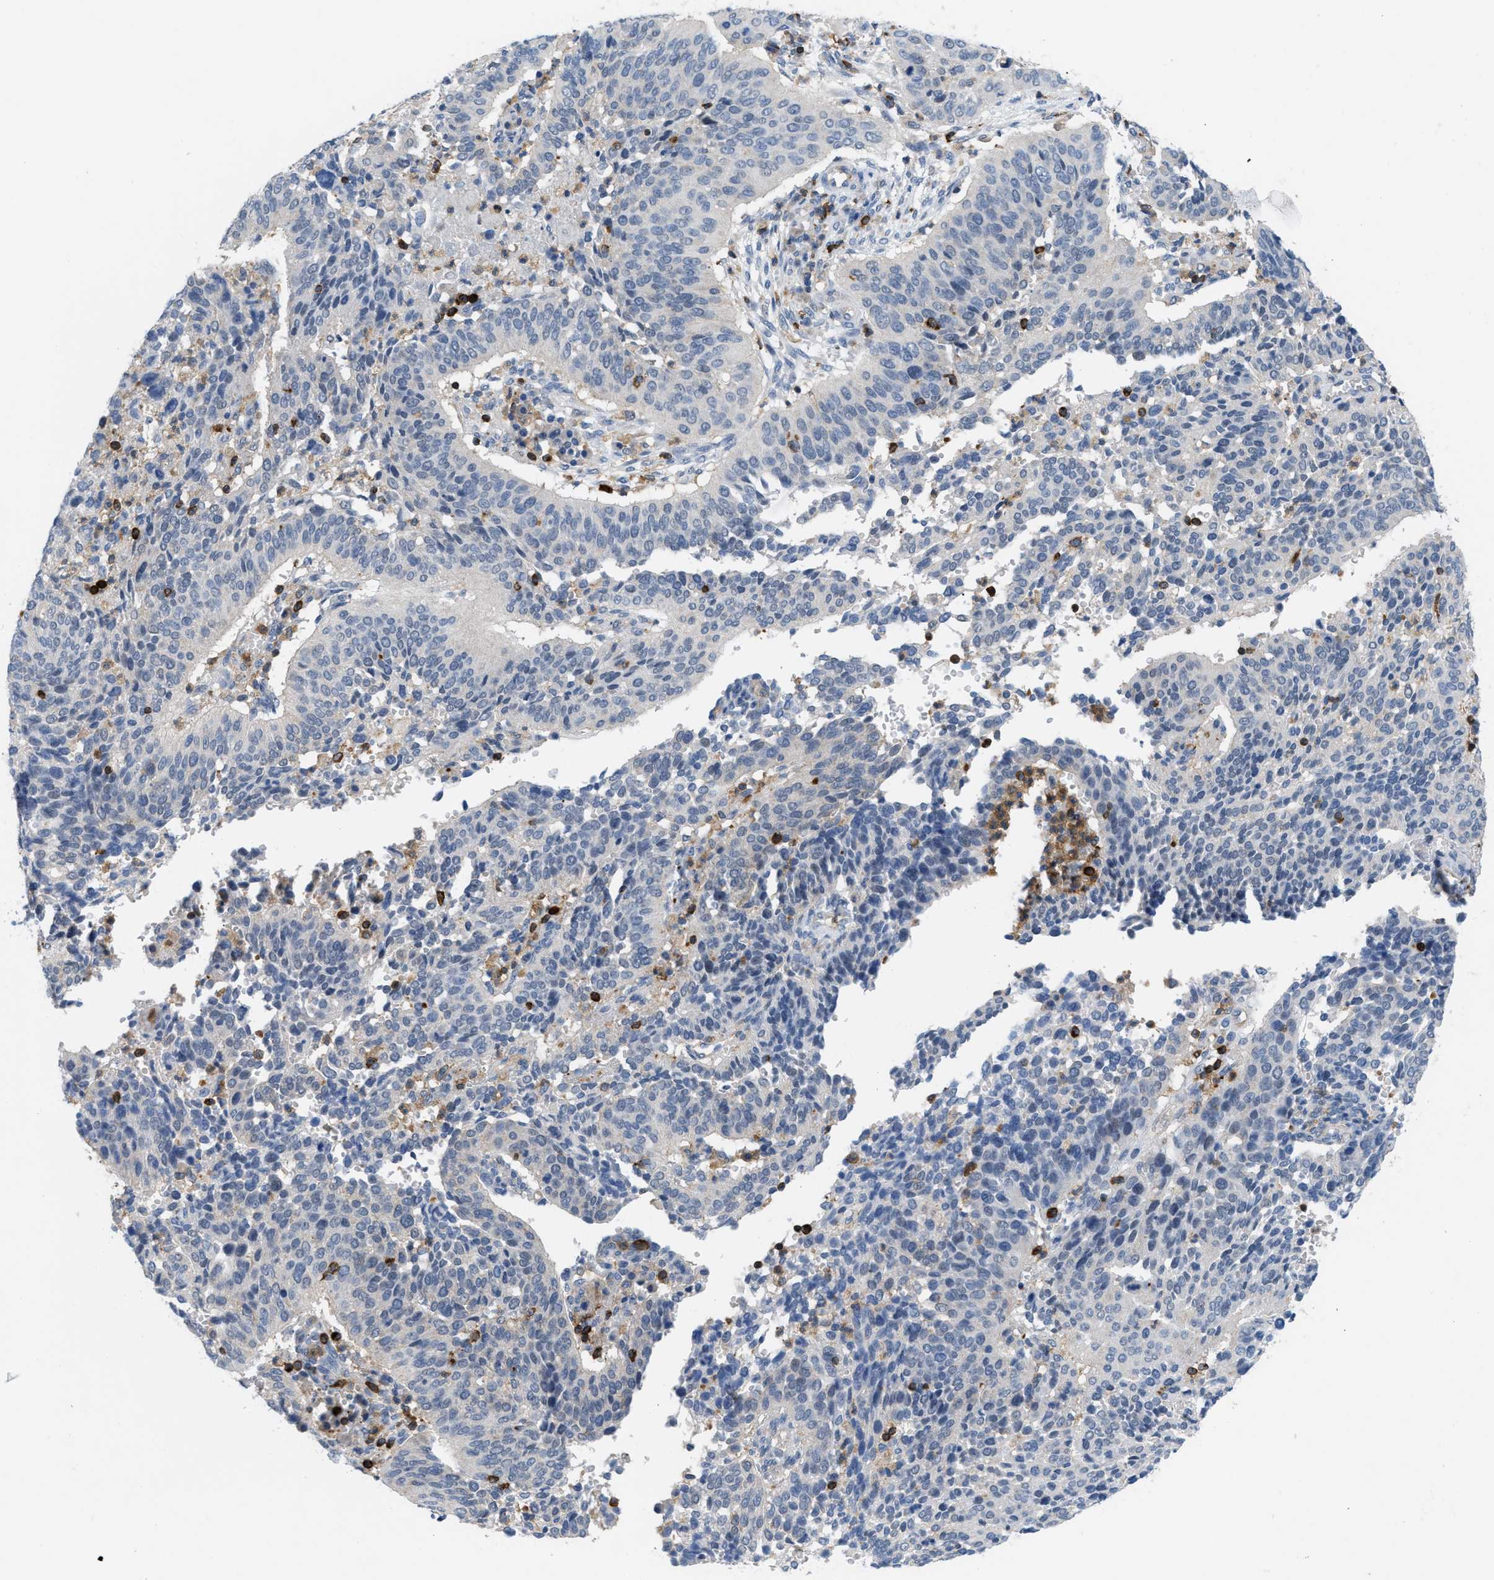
{"staining": {"intensity": "negative", "quantity": "none", "location": "none"}, "tissue": "cervical cancer", "cell_type": "Tumor cells", "image_type": "cancer", "snomed": [{"axis": "morphology", "description": "Normal tissue, NOS"}, {"axis": "morphology", "description": "Squamous cell carcinoma, NOS"}, {"axis": "topography", "description": "Cervix"}], "caption": "This histopathology image is of cervical squamous cell carcinoma stained with immunohistochemistry (IHC) to label a protein in brown with the nuclei are counter-stained blue. There is no positivity in tumor cells.", "gene": "INPP5D", "patient": {"sex": "female", "age": 39}}